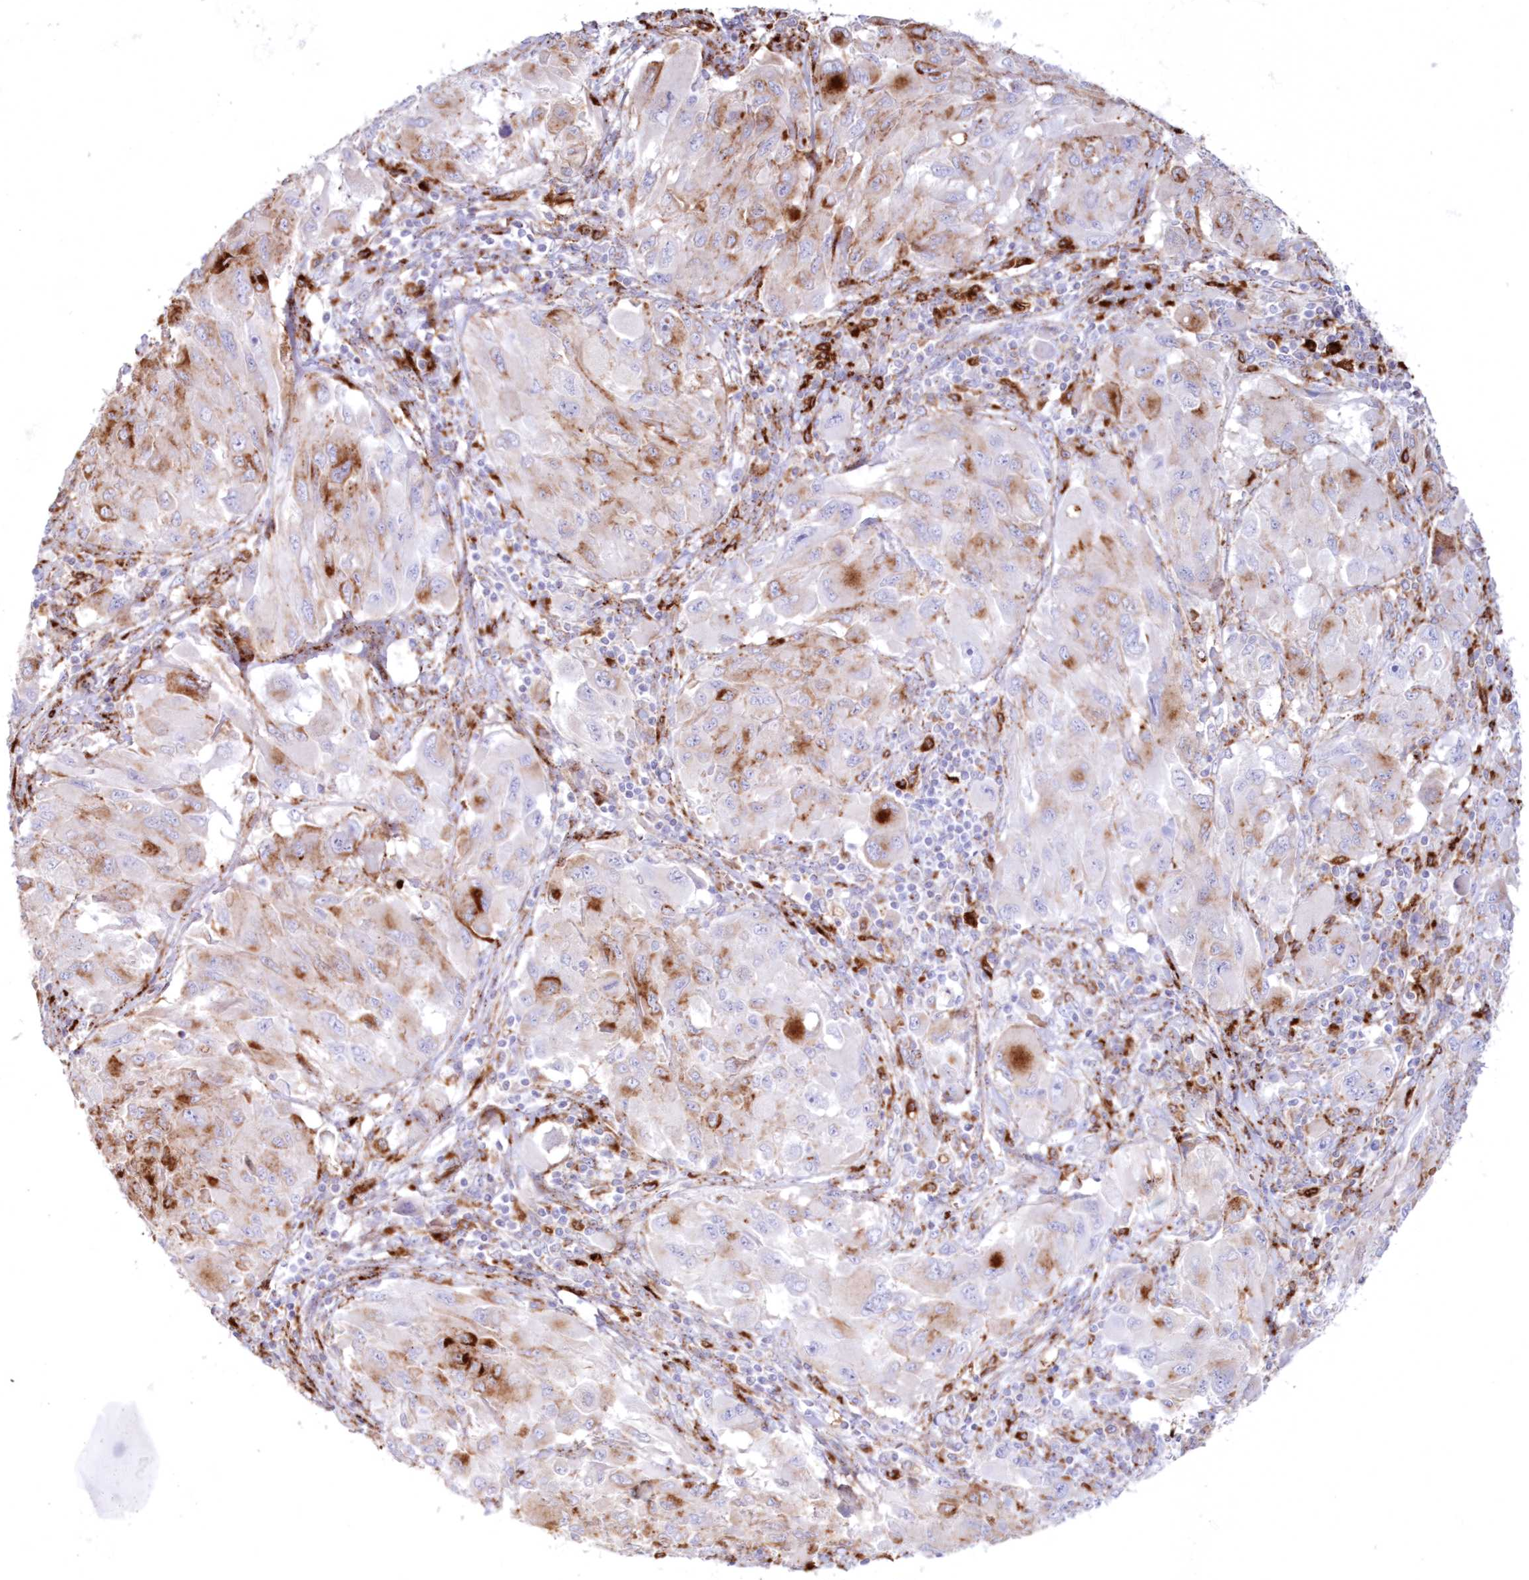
{"staining": {"intensity": "moderate", "quantity": "25%-75%", "location": "cytoplasmic/membranous"}, "tissue": "melanoma", "cell_type": "Tumor cells", "image_type": "cancer", "snomed": [{"axis": "morphology", "description": "Malignant melanoma, NOS"}, {"axis": "topography", "description": "Skin"}], "caption": "The image exhibits immunohistochemical staining of malignant melanoma. There is moderate cytoplasmic/membranous expression is appreciated in approximately 25%-75% of tumor cells. (DAB IHC with brightfield microscopy, high magnification).", "gene": "TPP1", "patient": {"sex": "female", "age": 91}}